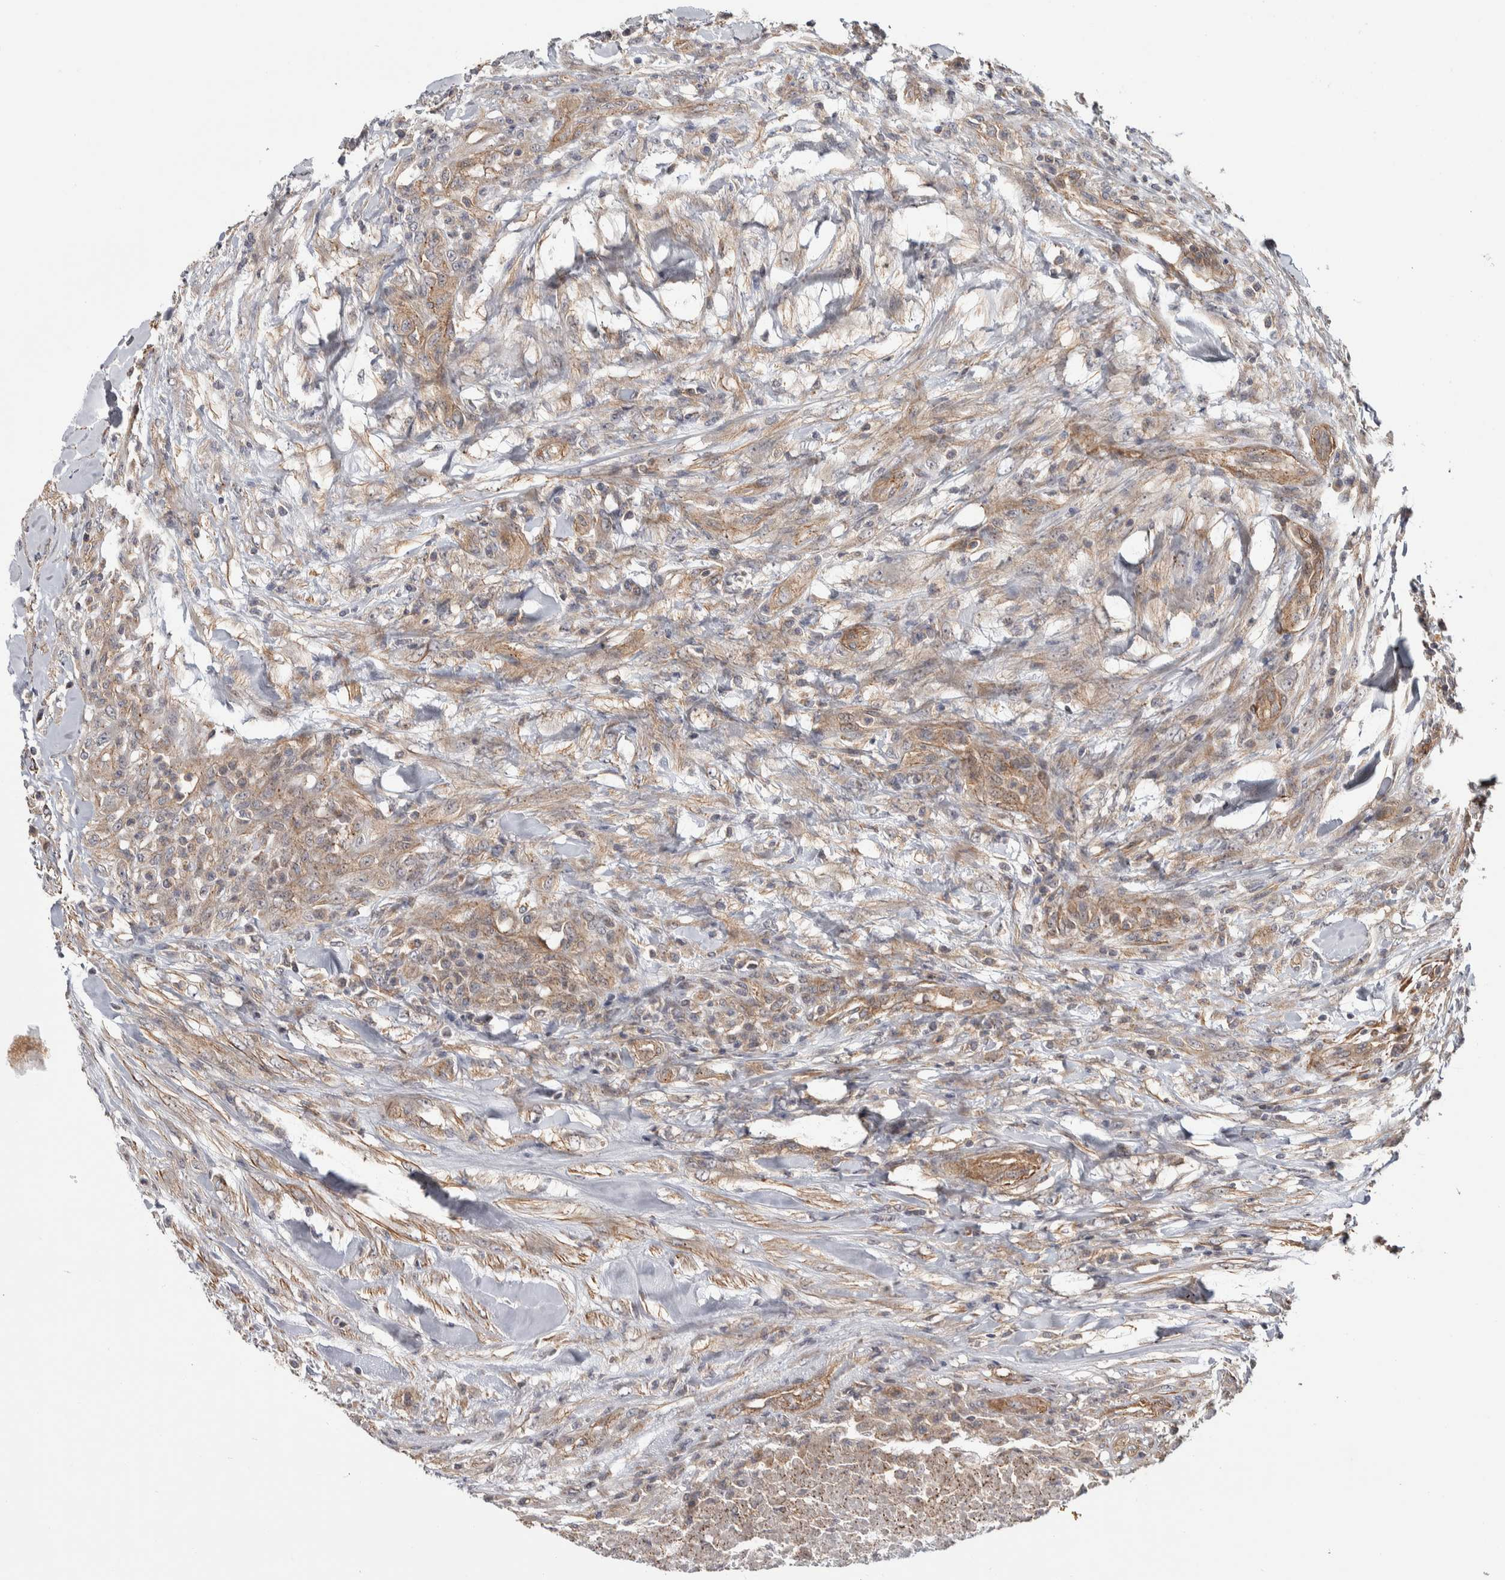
{"staining": {"intensity": "weak", "quantity": ">75%", "location": "cytoplasmic/membranous"}, "tissue": "testis cancer", "cell_type": "Tumor cells", "image_type": "cancer", "snomed": [{"axis": "morphology", "description": "Seminoma, NOS"}, {"axis": "topography", "description": "Testis"}], "caption": "Testis cancer was stained to show a protein in brown. There is low levels of weak cytoplasmic/membranous staining in about >75% of tumor cells. The staining was performed using DAB, with brown indicating positive protein expression. Nuclei are stained blue with hematoxylin.", "gene": "CHMP4C", "patient": {"sex": "male", "age": 59}}